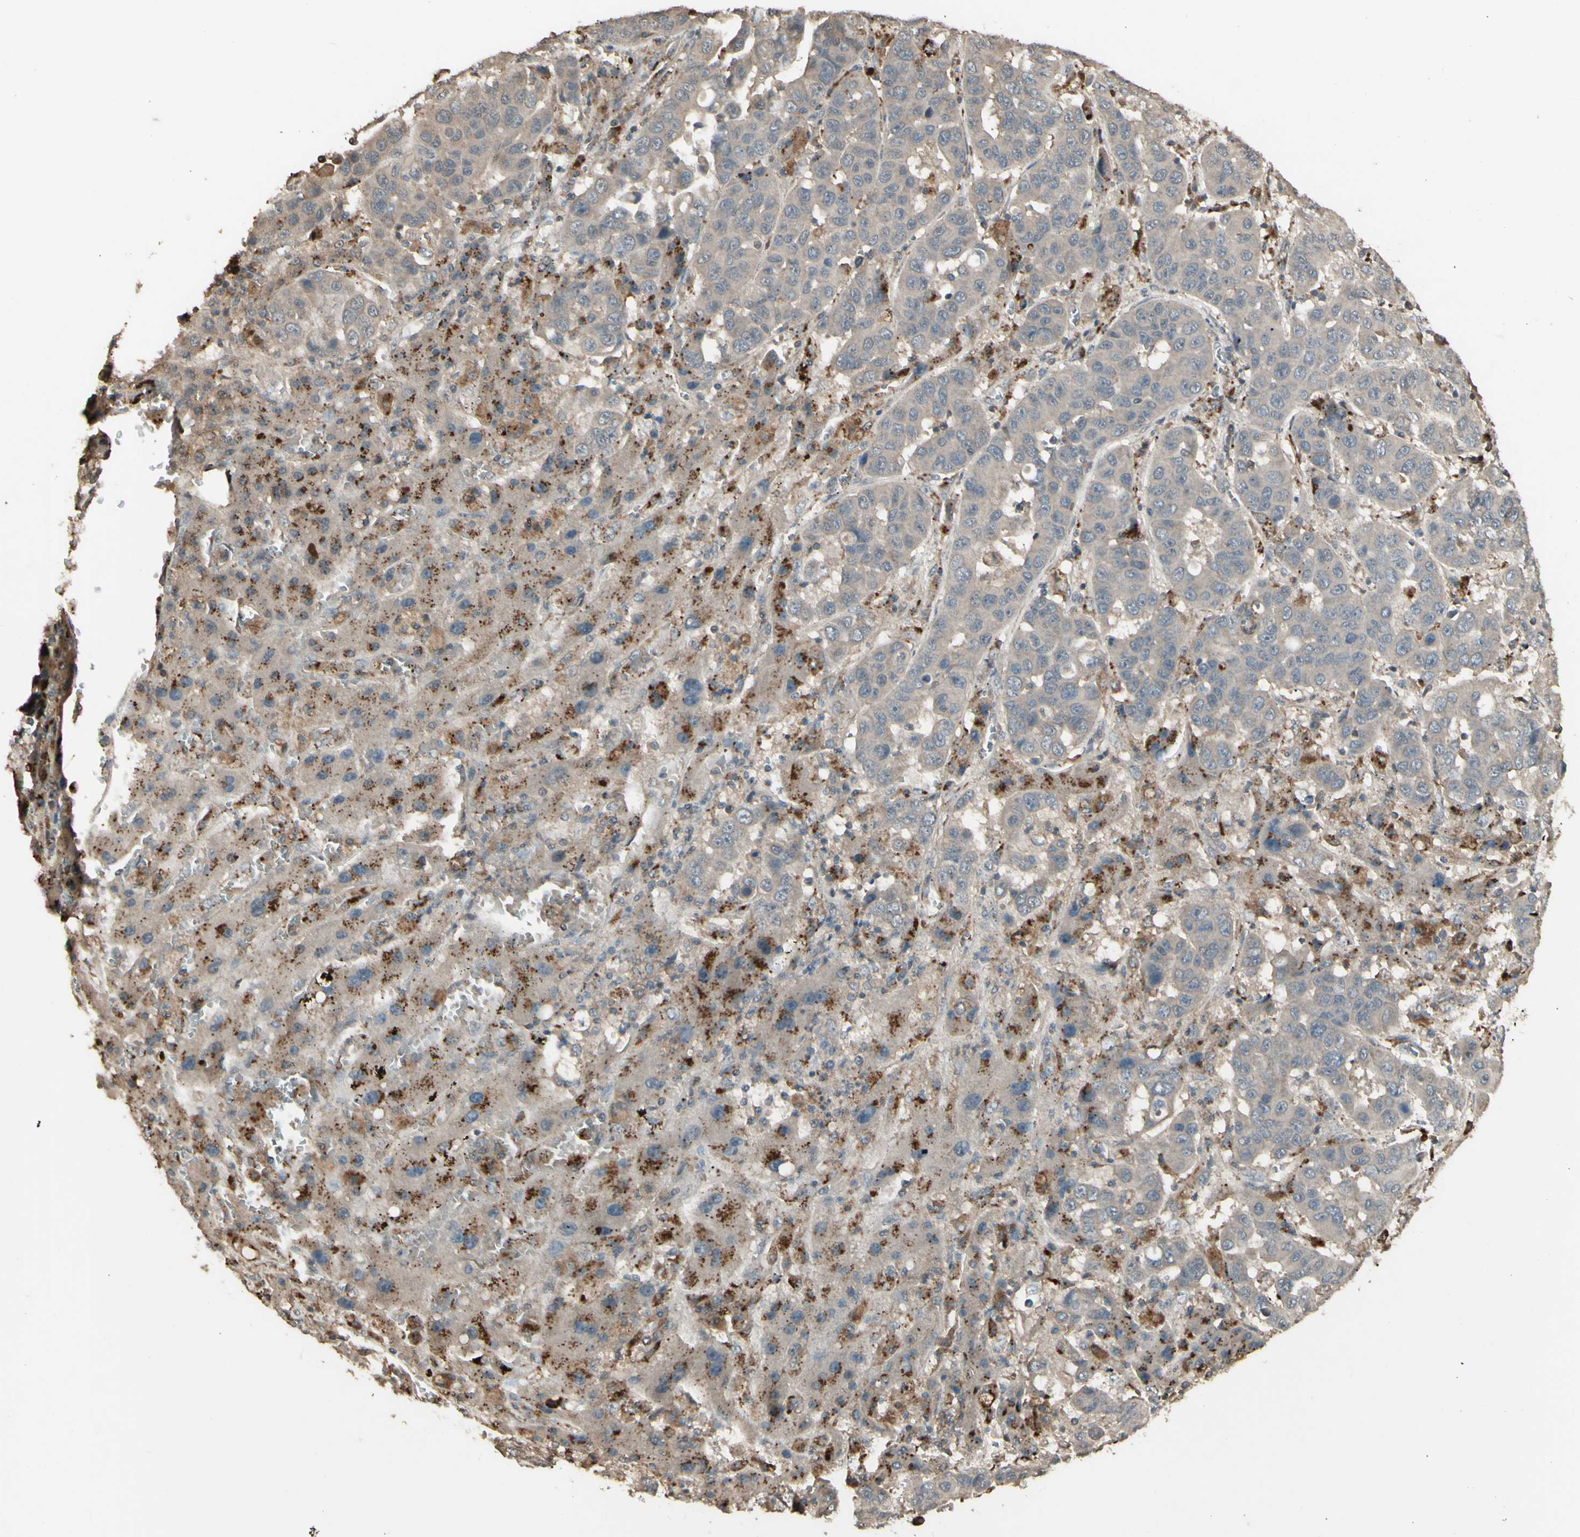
{"staining": {"intensity": "weak", "quantity": ">75%", "location": "cytoplasmic/membranous"}, "tissue": "liver cancer", "cell_type": "Tumor cells", "image_type": "cancer", "snomed": [{"axis": "morphology", "description": "Cholangiocarcinoma"}, {"axis": "topography", "description": "Liver"}], "caption": "A photomicrograph of liver cancer (cholangiocarcinoma) stained for a protein shows weak cytoplasmic/membranous brown staining in tumor cells.", "gene": "GNAS", "patient": {"sex": "female", "age": 52}}